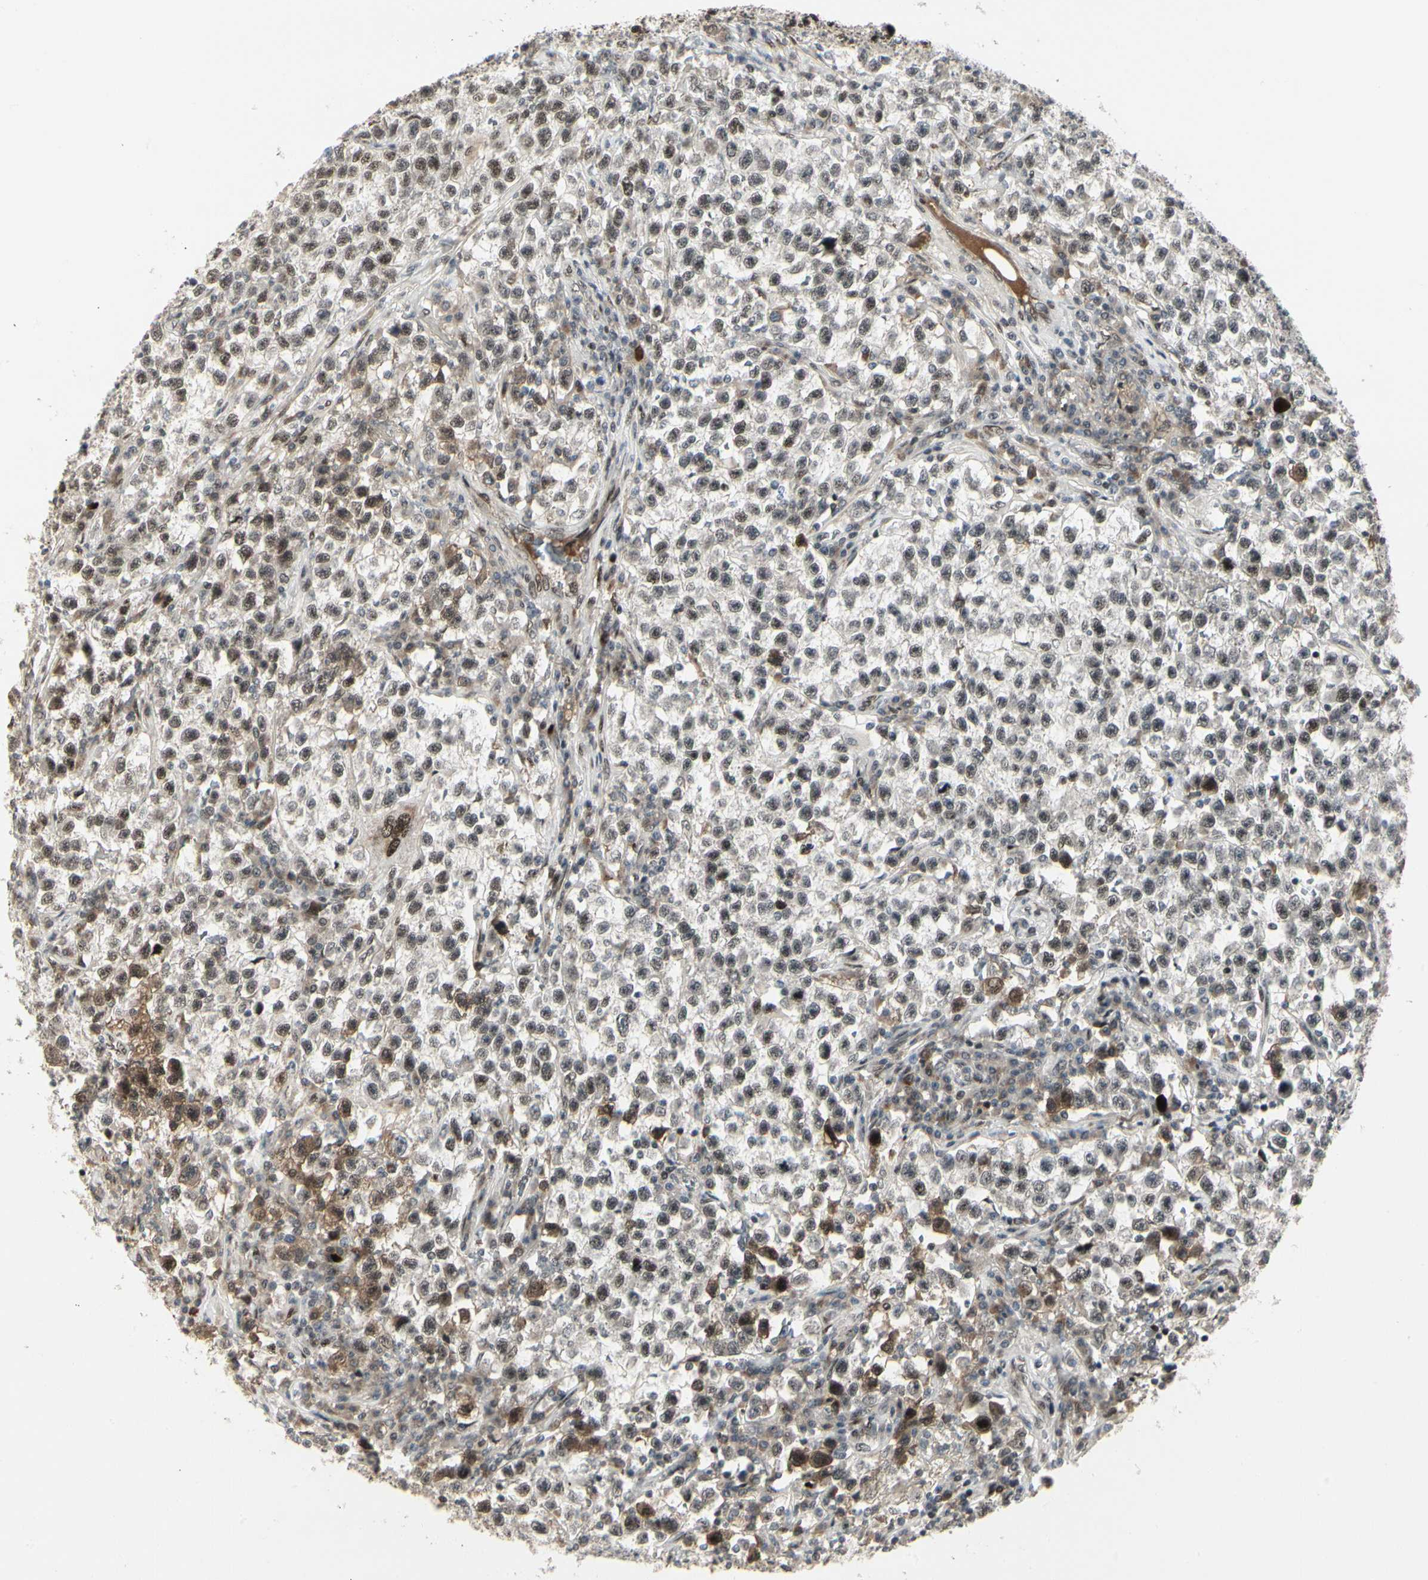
{"staining": {"intensity": "strong", "quantity": "<25%", "location": "nuclear"}, "tissue": "testis cancer", "cell_type": "Tumor cells", "image_type": "cancer", "snomed": [{"axis": "morphology", "description": "Seminoma, NOS"}, {"axis": "topography", "description": "Testis"}], "caption": "IHC image of human seminoma (testis) stained for a protein (brown), which shows medium levels of strong nuclear expression in approximately <25% of tumor cells.", "gene": "FOXJ2", "patient": {"sex": "male", "age": 22}}